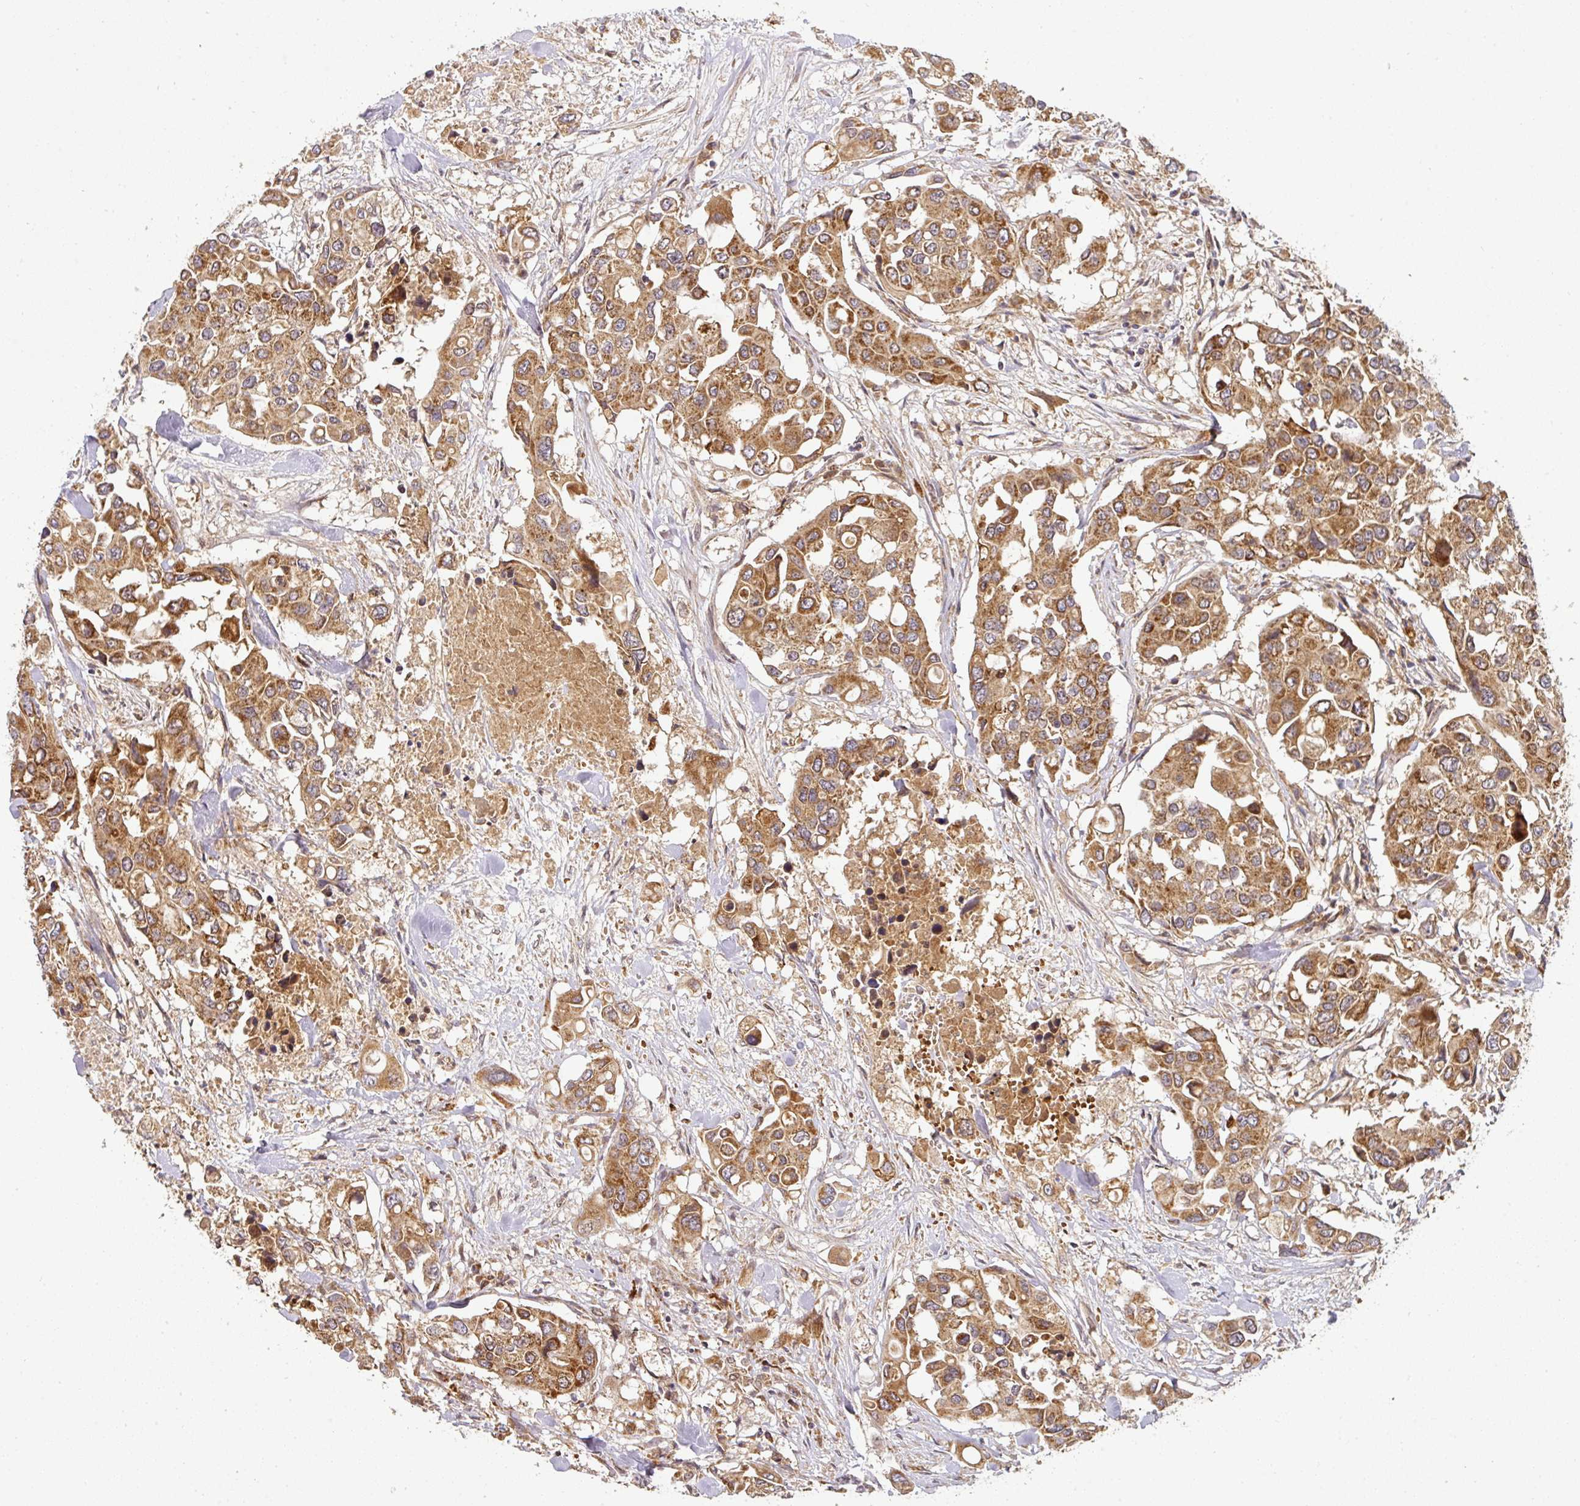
{"staining": {"intensity": "moderate", "quantity": ">75%", "location": "cytoplasmic/membranous"}, "tissue": "colorectal cancer", "cell_type": "Tumor cells", "image_type": "cancer", "snomed": [{"axis": "morphology", "description": "Adenocarcinoma, NOS"}, {"axis": "topography", "description": "Colon"}], "caption": "A brown stain highlights moderate cytoplasmic/membranous staining of a protein in adenocarcinoma (colorectal) tumor cells. Nuclei are stained in blue.", "gene": "MALSU1", "patient": {"sex": "male", "age": 77}}